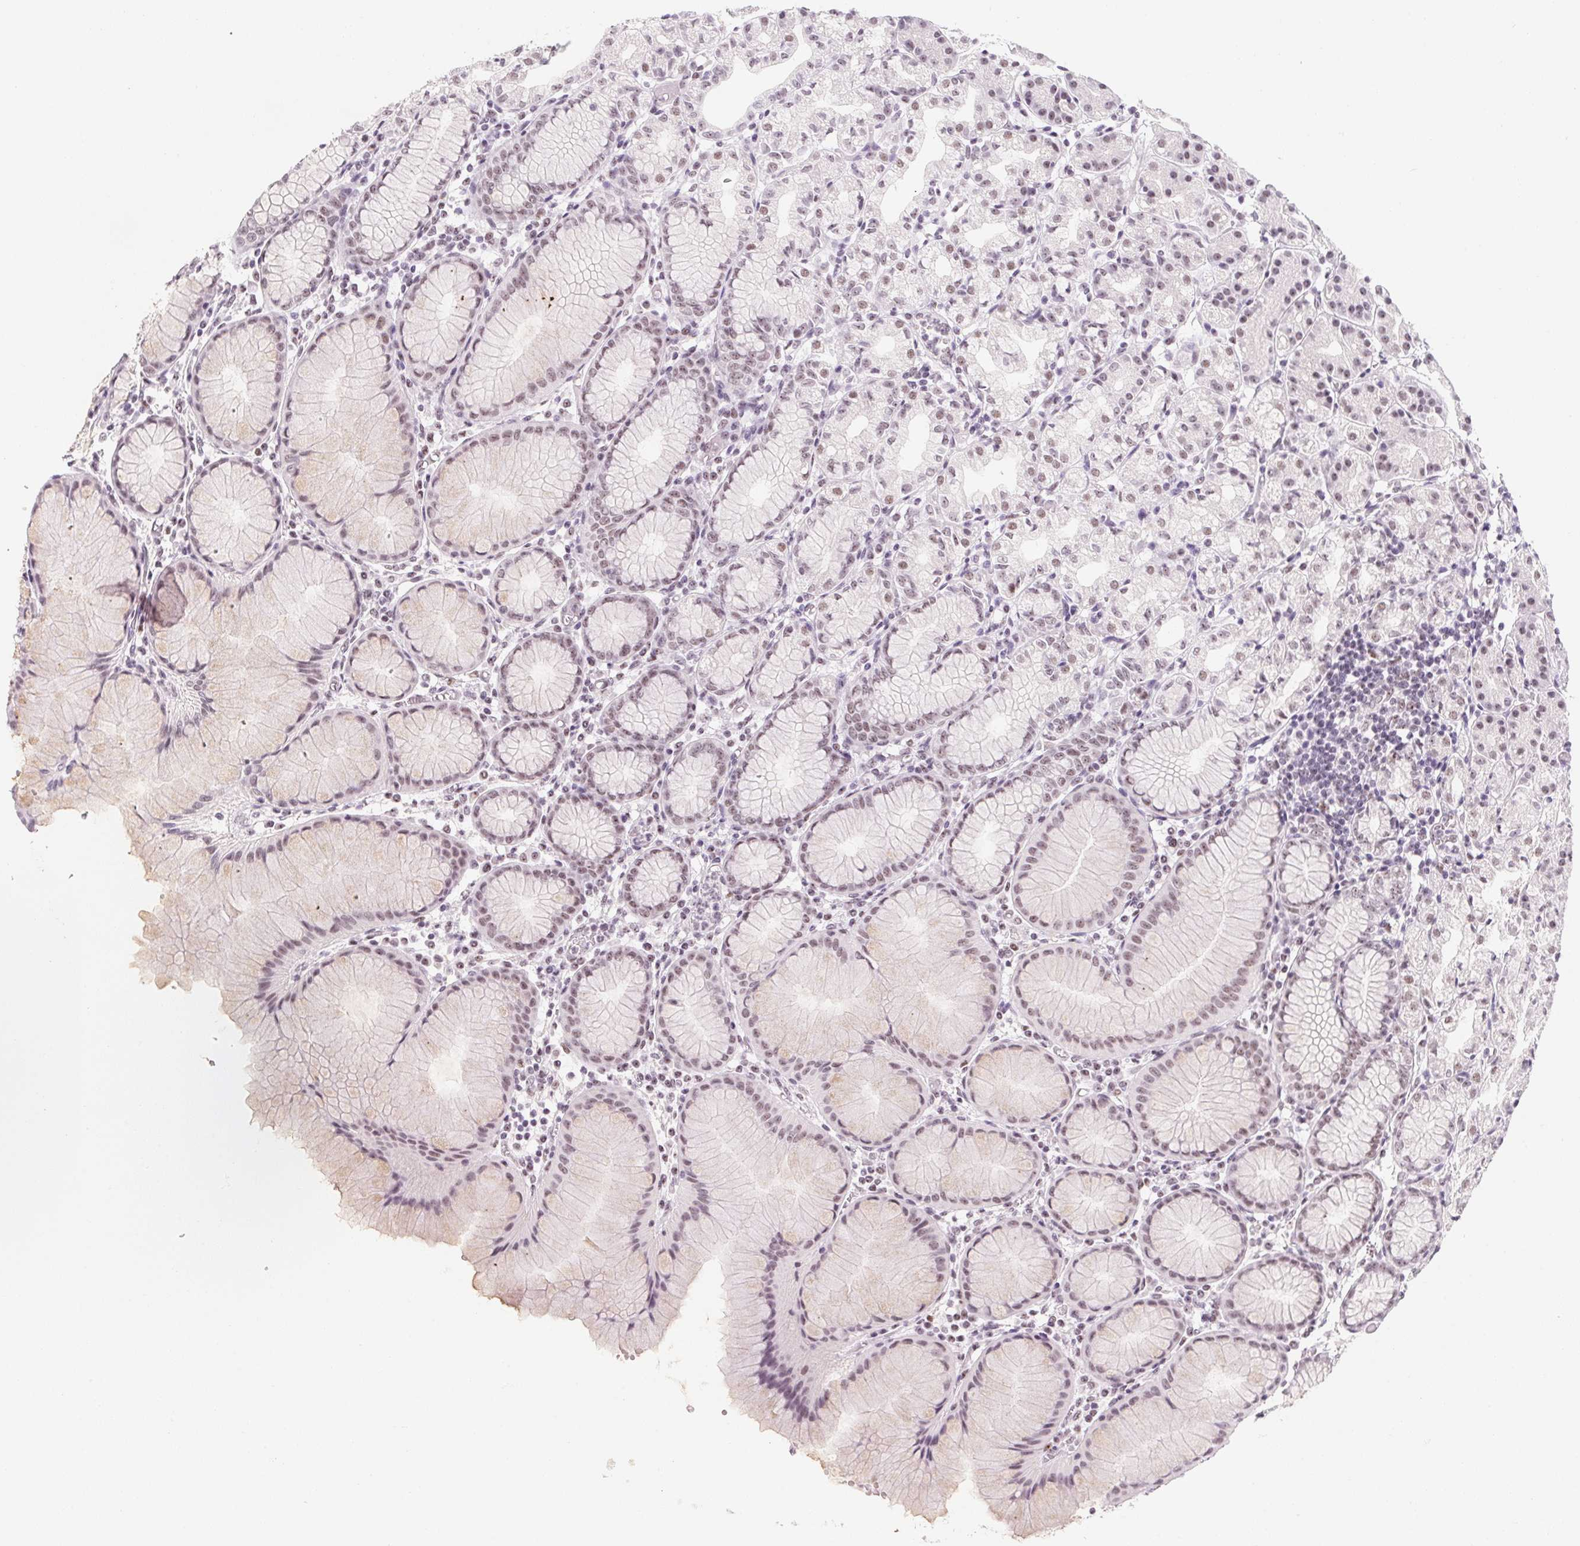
{"staining": {"intensity": "weak", "quantity": "25%-75%", "location": "nuclear"}, "tissue": "stomach", "cell_type": "Glandular cells", "image_type": "normal", "snomed": [{"axis": "morphology", "description": "Normal tissue, NOS"}, {"axis": "topography", "description": "Stomach"}], "caption": "Immunohistochemical staining of benign stomach displays weak nuclear protein positivity in approximately 25%-75% of glandular cells. The protein of interest is stained brown, and the nuclei are stained in blue (DAB IHC with brightfield microscopy, high magnification).", "gene": "ZIC4", "patient": {"sex": "female", "age": 57}}